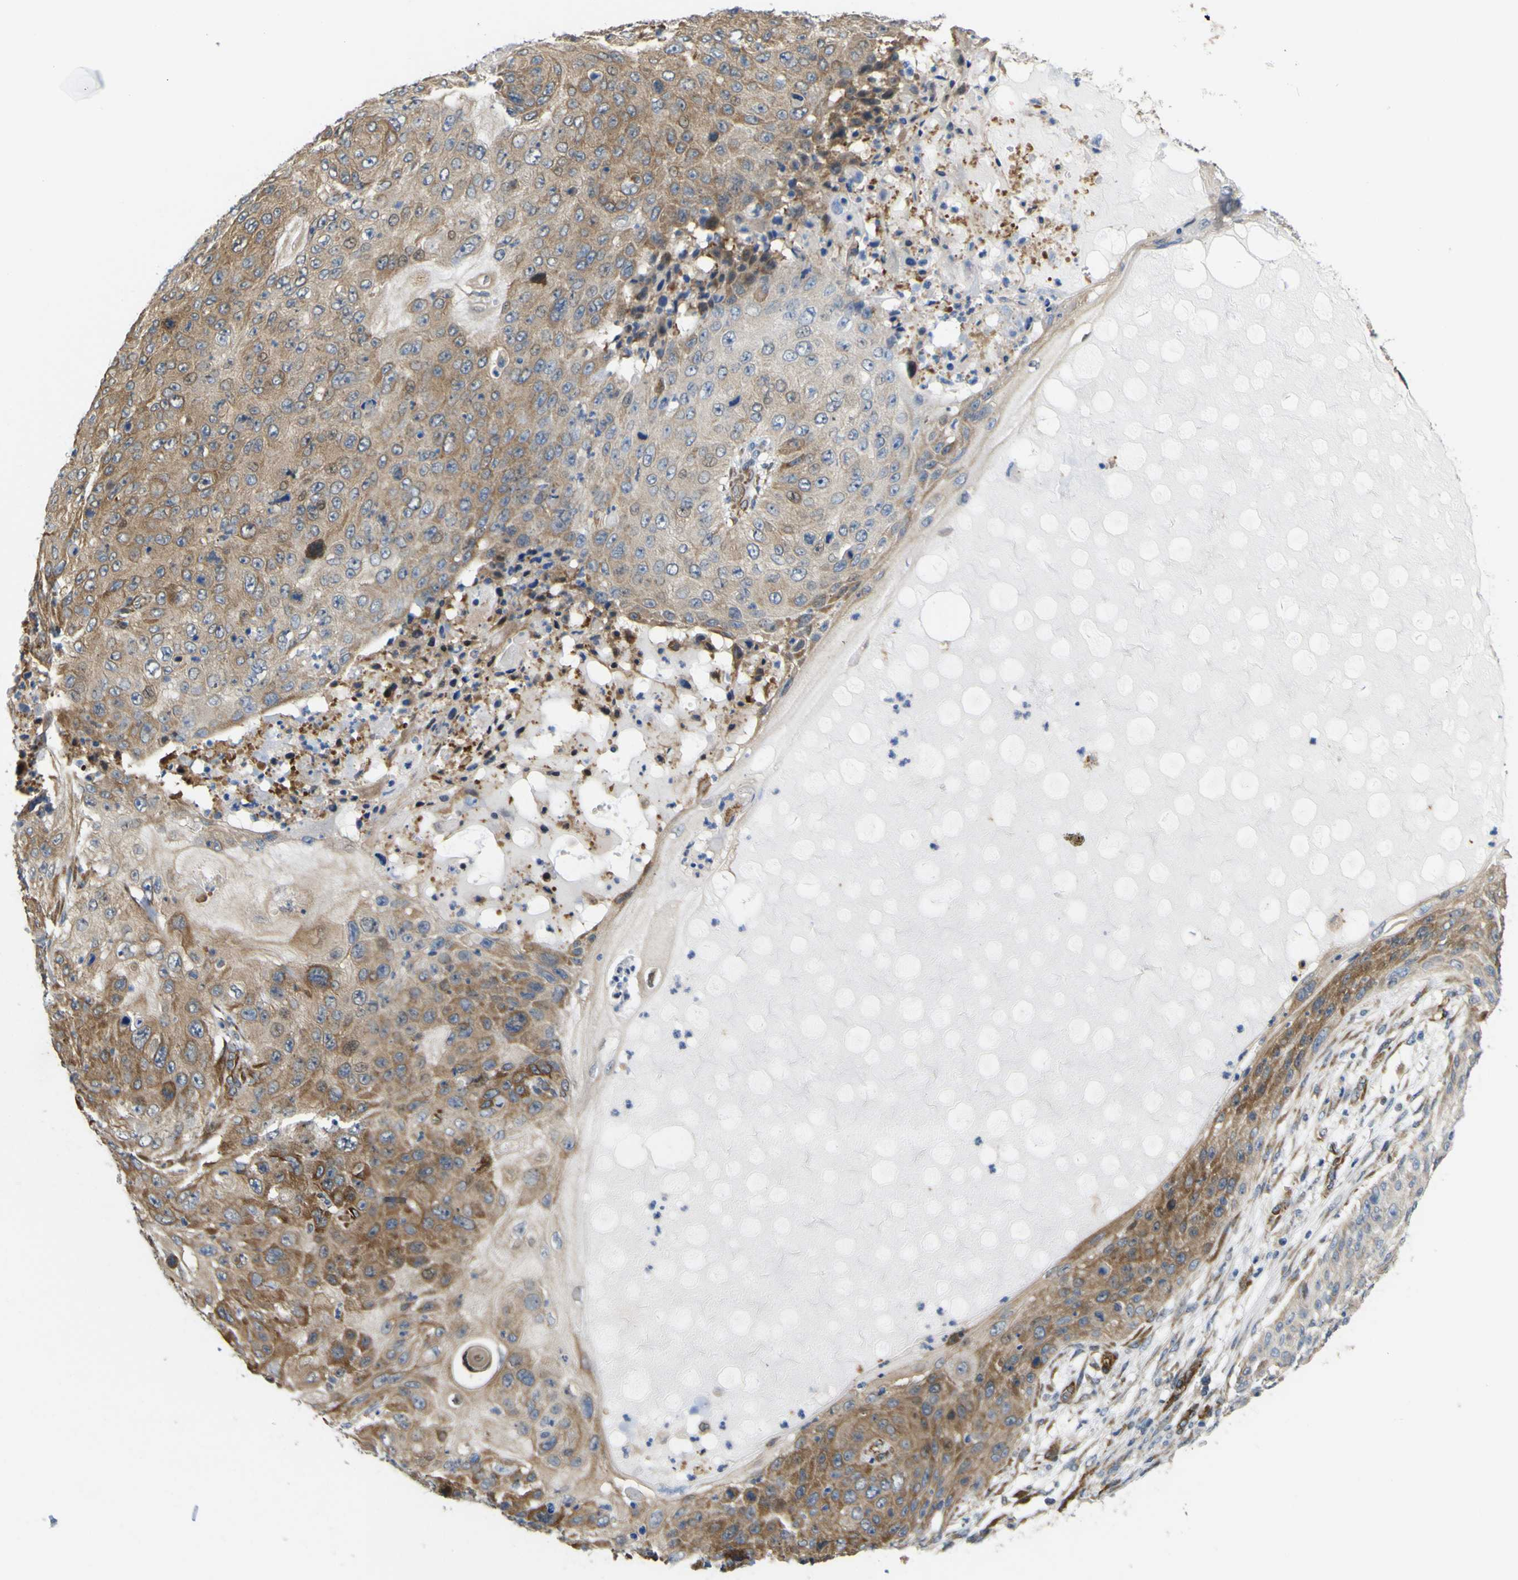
{"staining": {"intensity": "moderate", "quantity": ">75%", "location": "cytoplasmic/membranous"}, "tissue": "skin cancer", "cell_type": "Tumor cells", "image_type": "cancer", "snomed": [{"axis": "morphology", "description": "Squamous cell carcinoma, NOS"}, {"axis": "topography", "description": "Skin"}], "caption": "IHC histopathology image of human skin squamous cell carcinoma stained for a protein (brown), which displays medium levels of moderate cytoplasmic/membranous expression in about >75% of tumor cells.", "gene": "JPH1", "patient": {"sex": "female", "age": 80}}